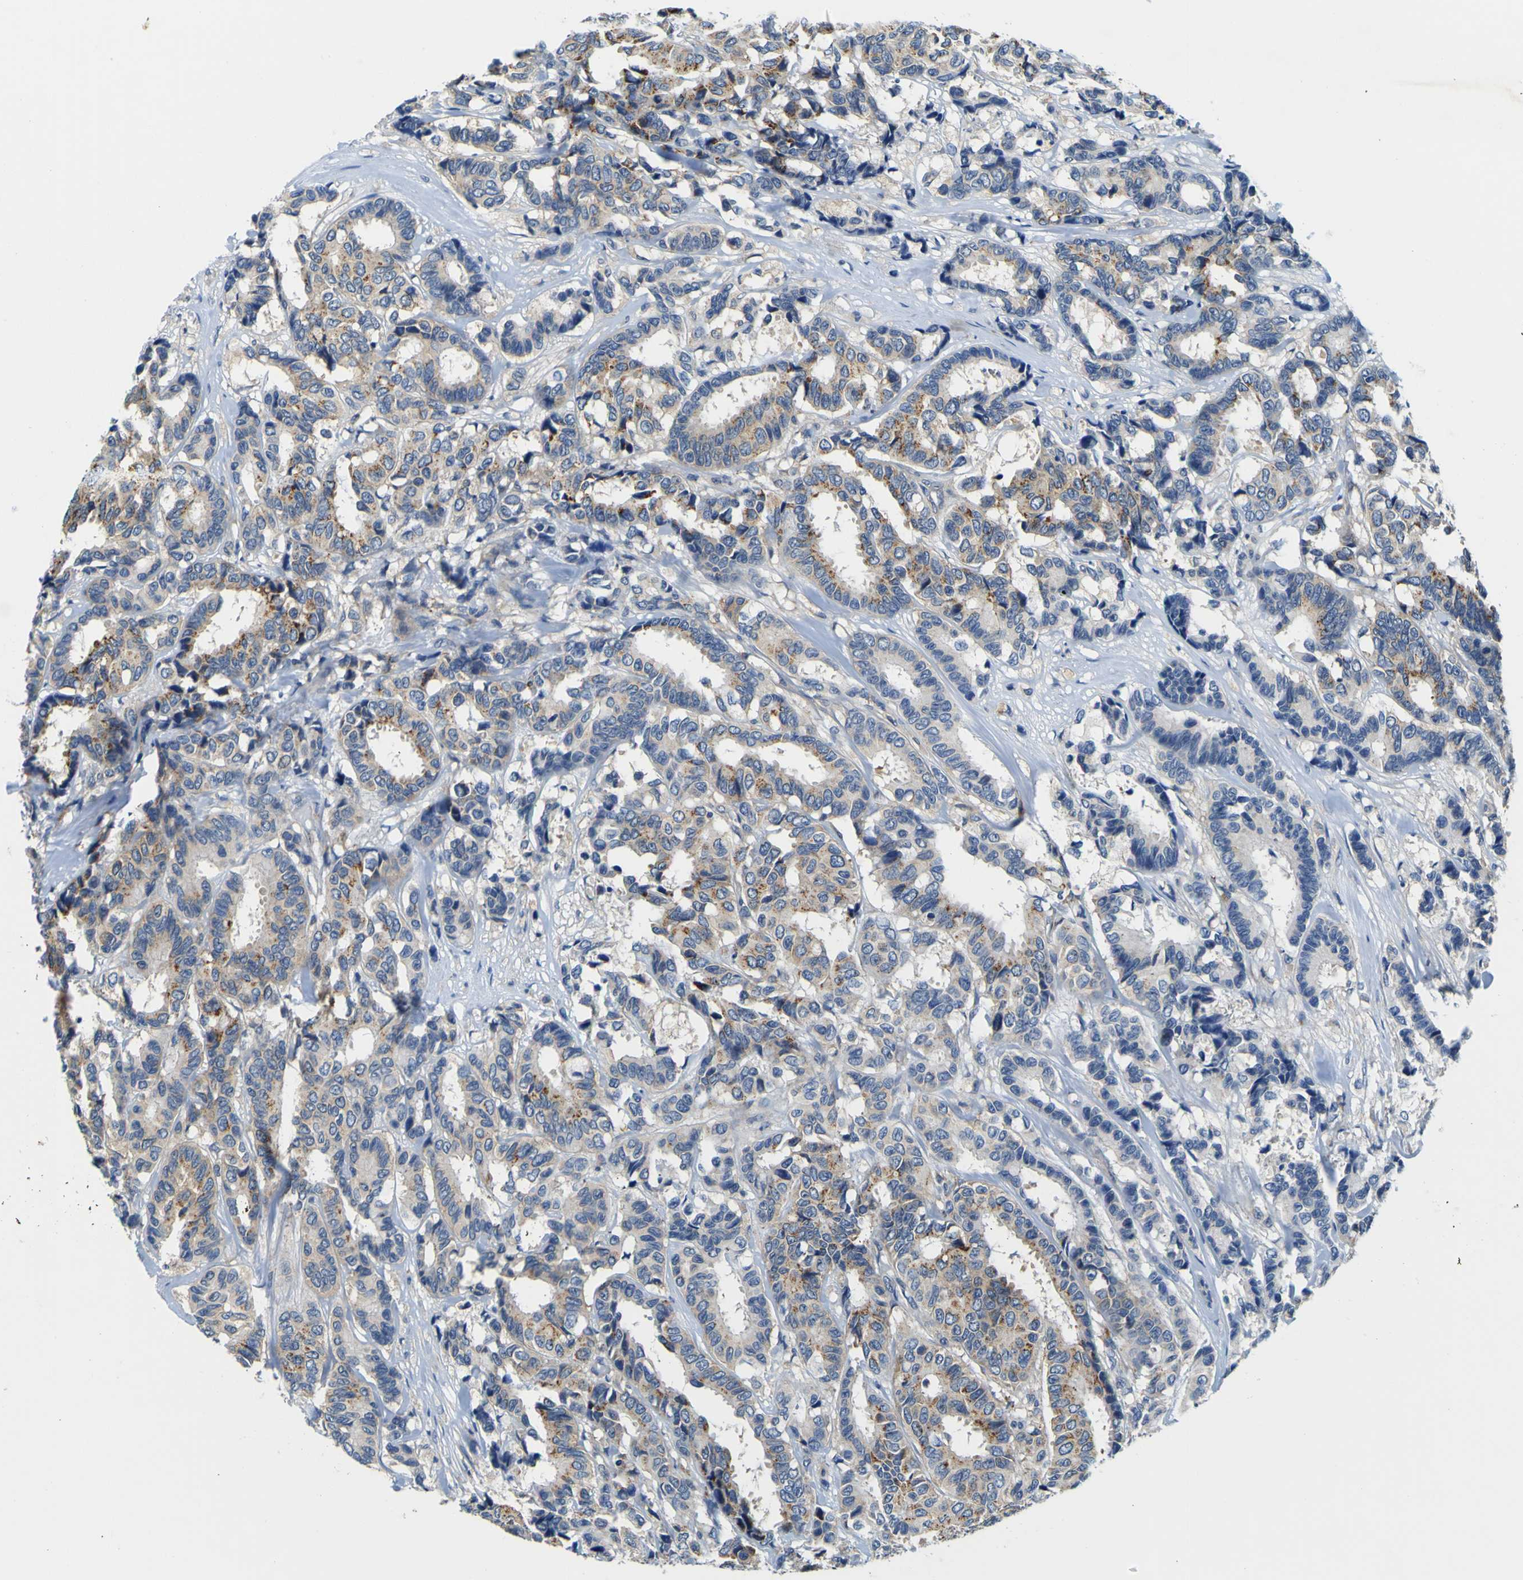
{"staining": {"intensity": "moderate", "quantity": ">75%", "location": "cytoplasmic/membranous"}, "tissue": "breast cancer", "cell_type": "Tumor cells", "image_type": "cancer", "snomed": [{"axis": "morphology", "description": "Duct carcinoma"}, {"axis": "topography", "description": "Breast"}], "caption": "Breast cancer (infiltrating ductal carcinoma) stained for a protein shows moderate cytoplasmic/membranous positivity in tumor cells.", "gene": "TNIK", "patient": {"sex": "female", "age": 87}}